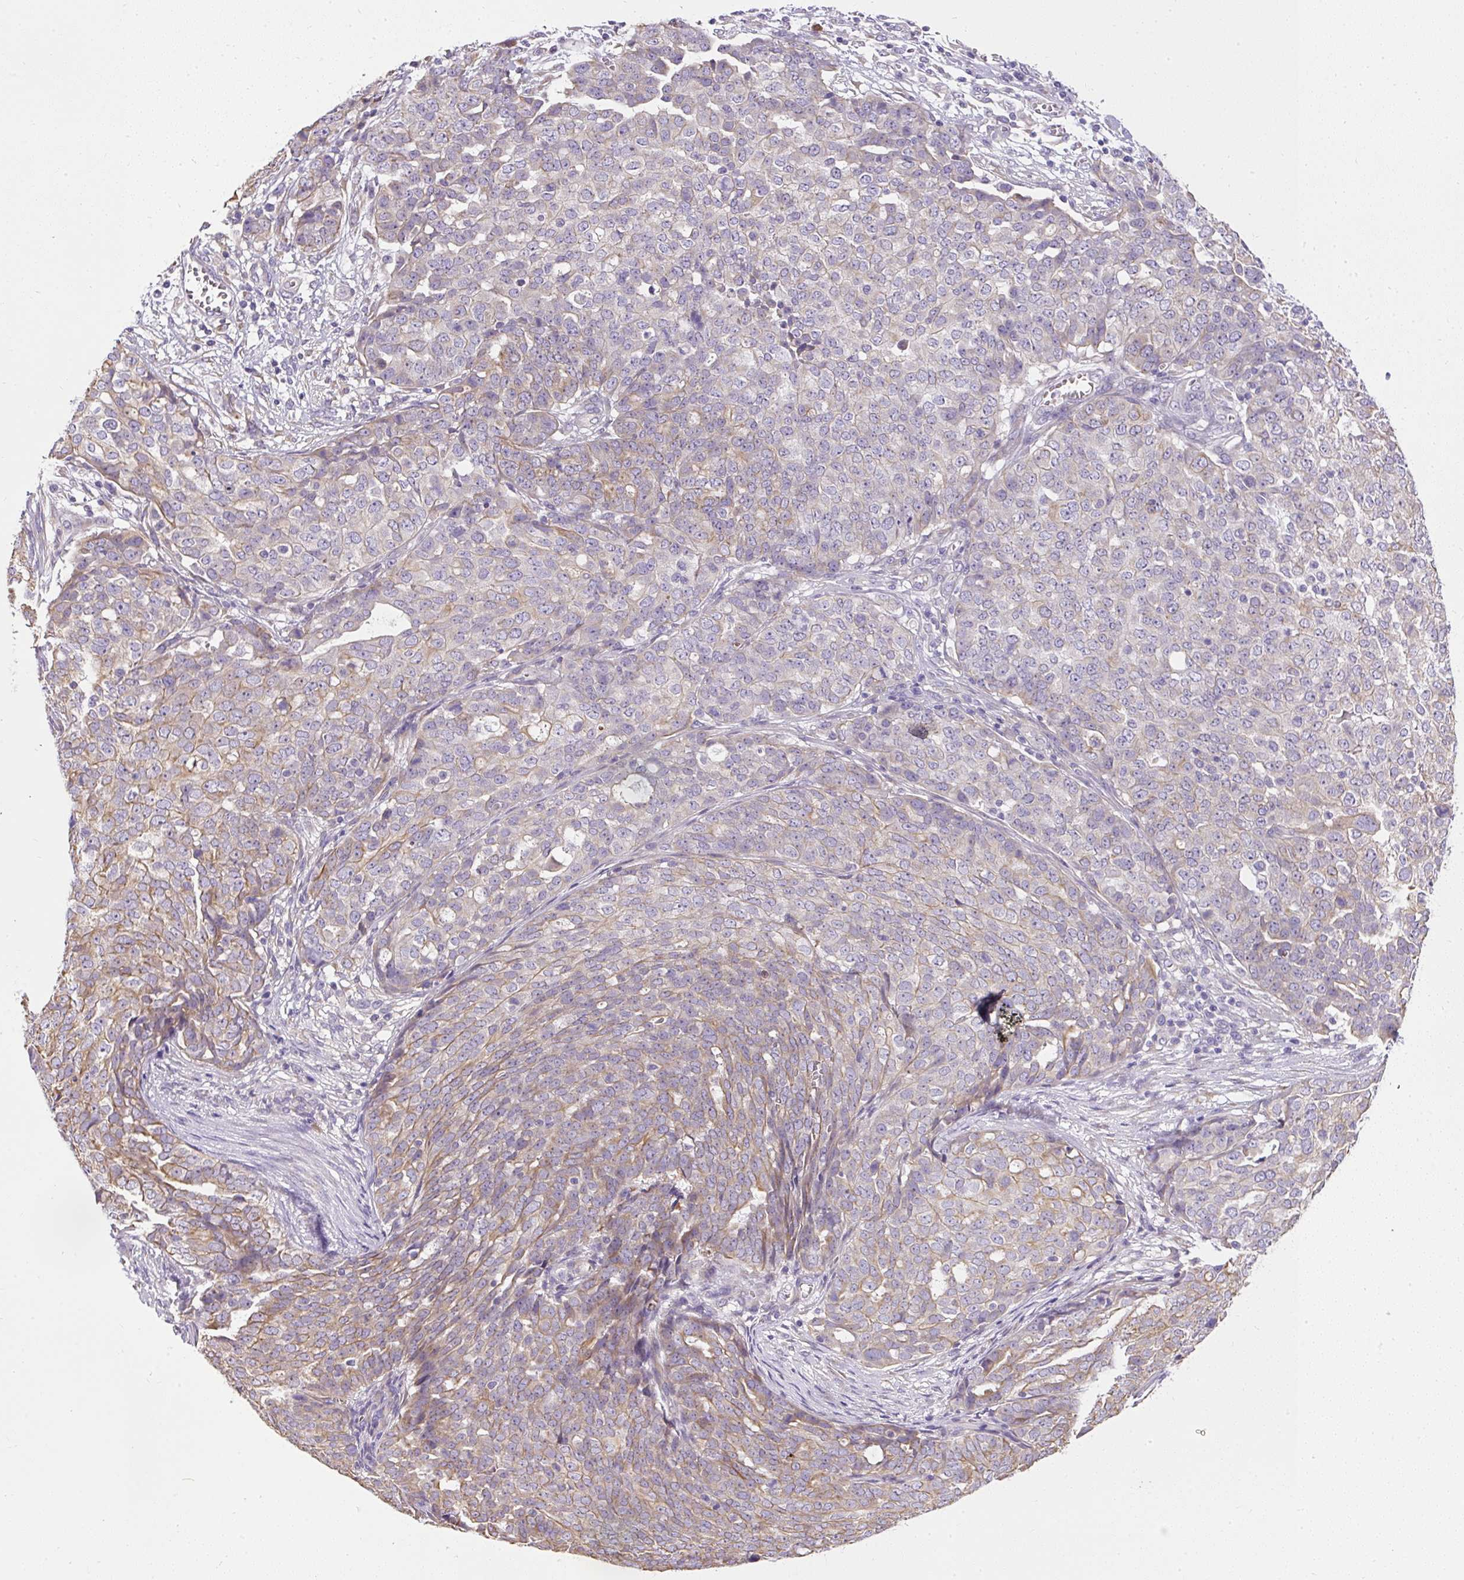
{"staining": {"intensity": "weak", "quantity": "25%-75%", "location": "cytoplasmic/membranous"}, "tissue": "ovarian cancer", "cell_type": "Tumor cells", "image_type": "cancer", "snomed": [{"axis": "morphology", "description": "Cystadenocarcinoma, serous, NOS"}, {"axis": "topography", "description": "Soft tissue"}, {"axis": "topography", "description": "Ovary"}], "caption": "A low amount of weak cytoplasmic/membranous positivity is present in approximately 25%-75% of tumor cells in serous cystadenocarcinoma (ovarian) tissue.", "gene": "FAM149A", "patient": {"sex": "female", "age": 57}}